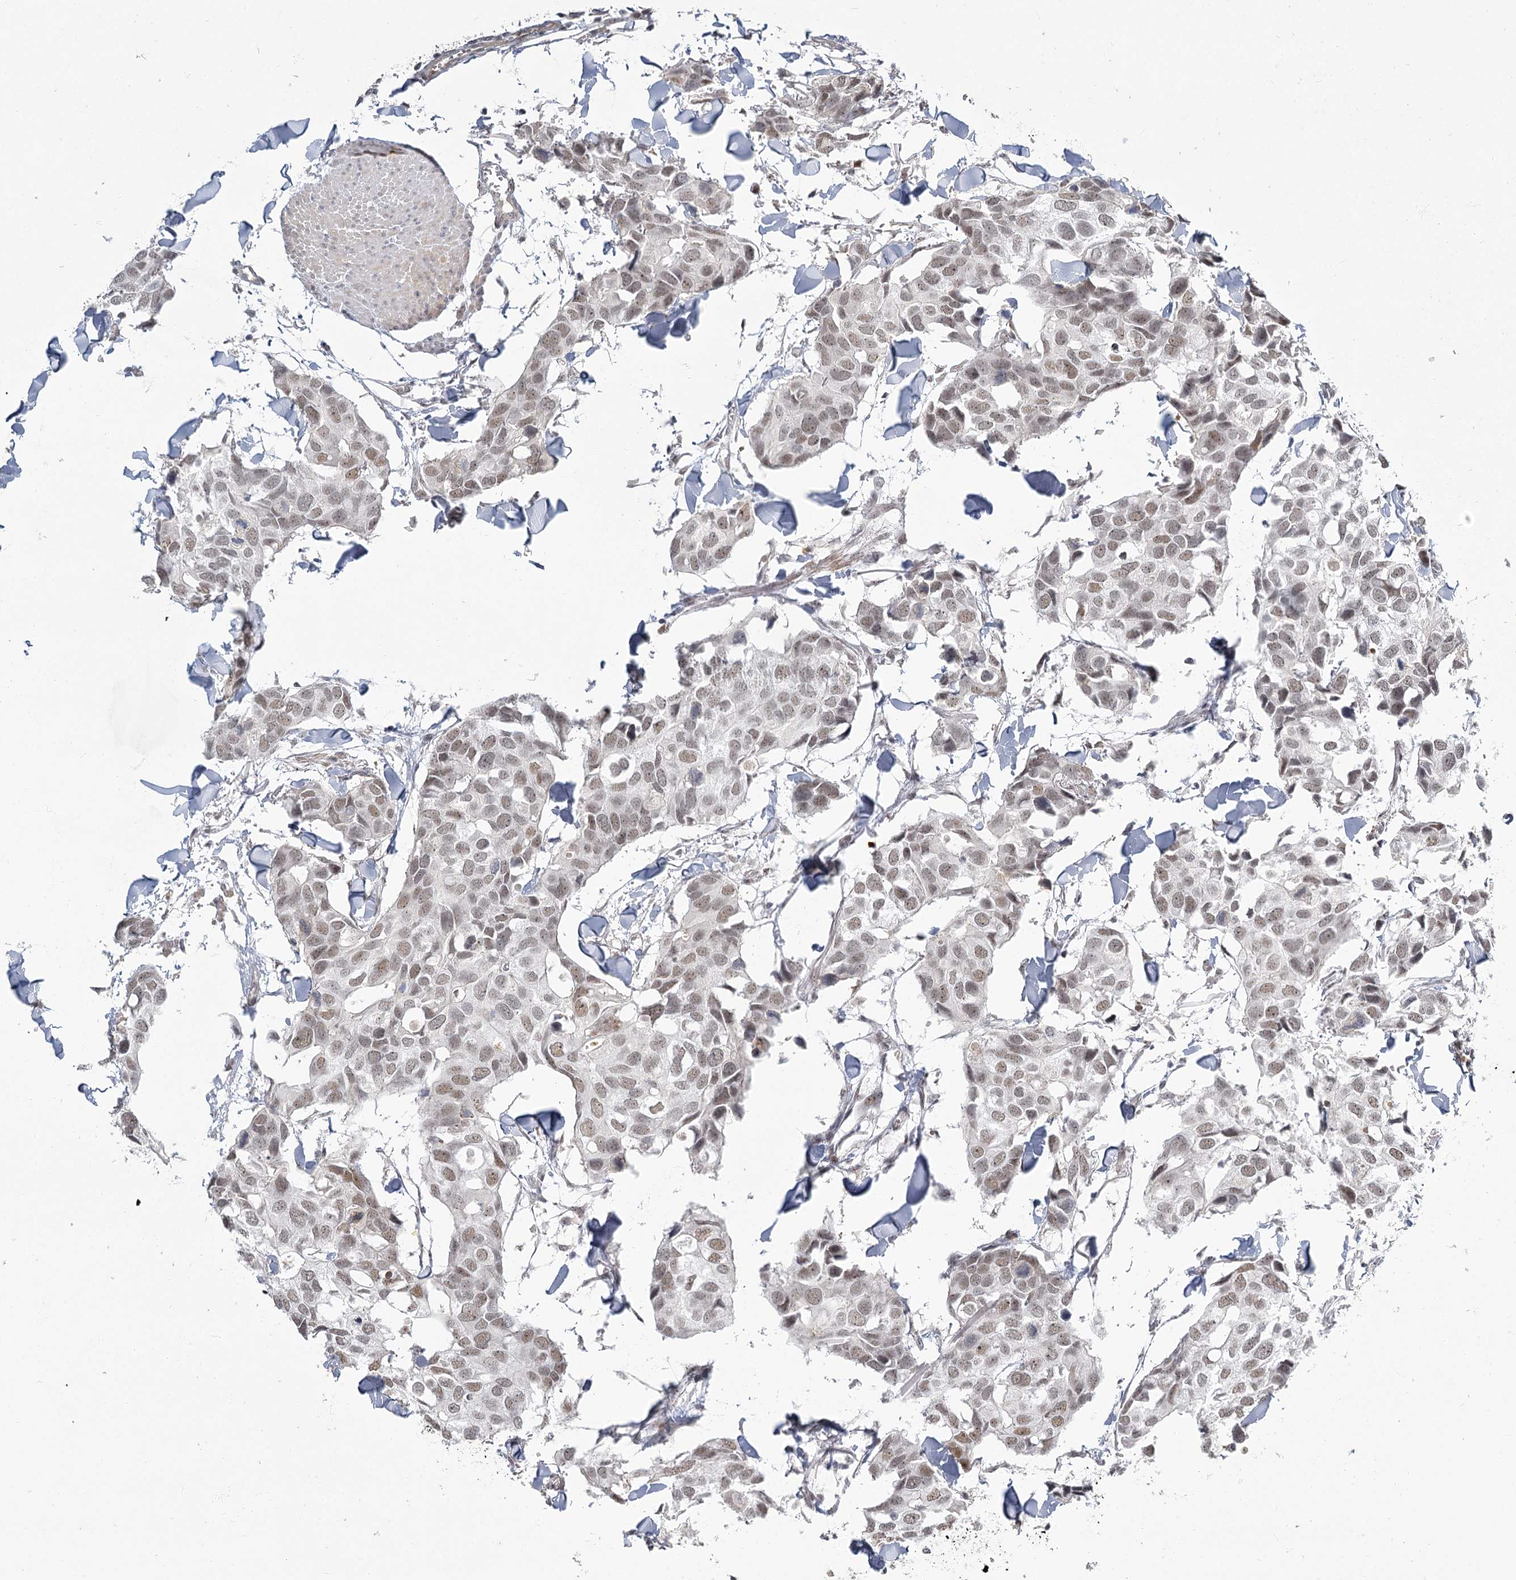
{"staining": {"intensity": "weak", "quantity": ">75%", "location": "nuclear"}, "tissue": "breast cancer", "cell_type": "Tumor cells", "image_type": "cancer", "snomed": [{"axis": "morphology", "description": "Duct carcinoma"}, {"axis": "topography", "description": "Breast"}], "caption": "Brown immunohistochemical staining in human breast cancer reveals weak nuclear expression in approximately >75% of tumor cells.", "gene": "EXOSC7", "patient": {"sex": "female", "age": 83}}